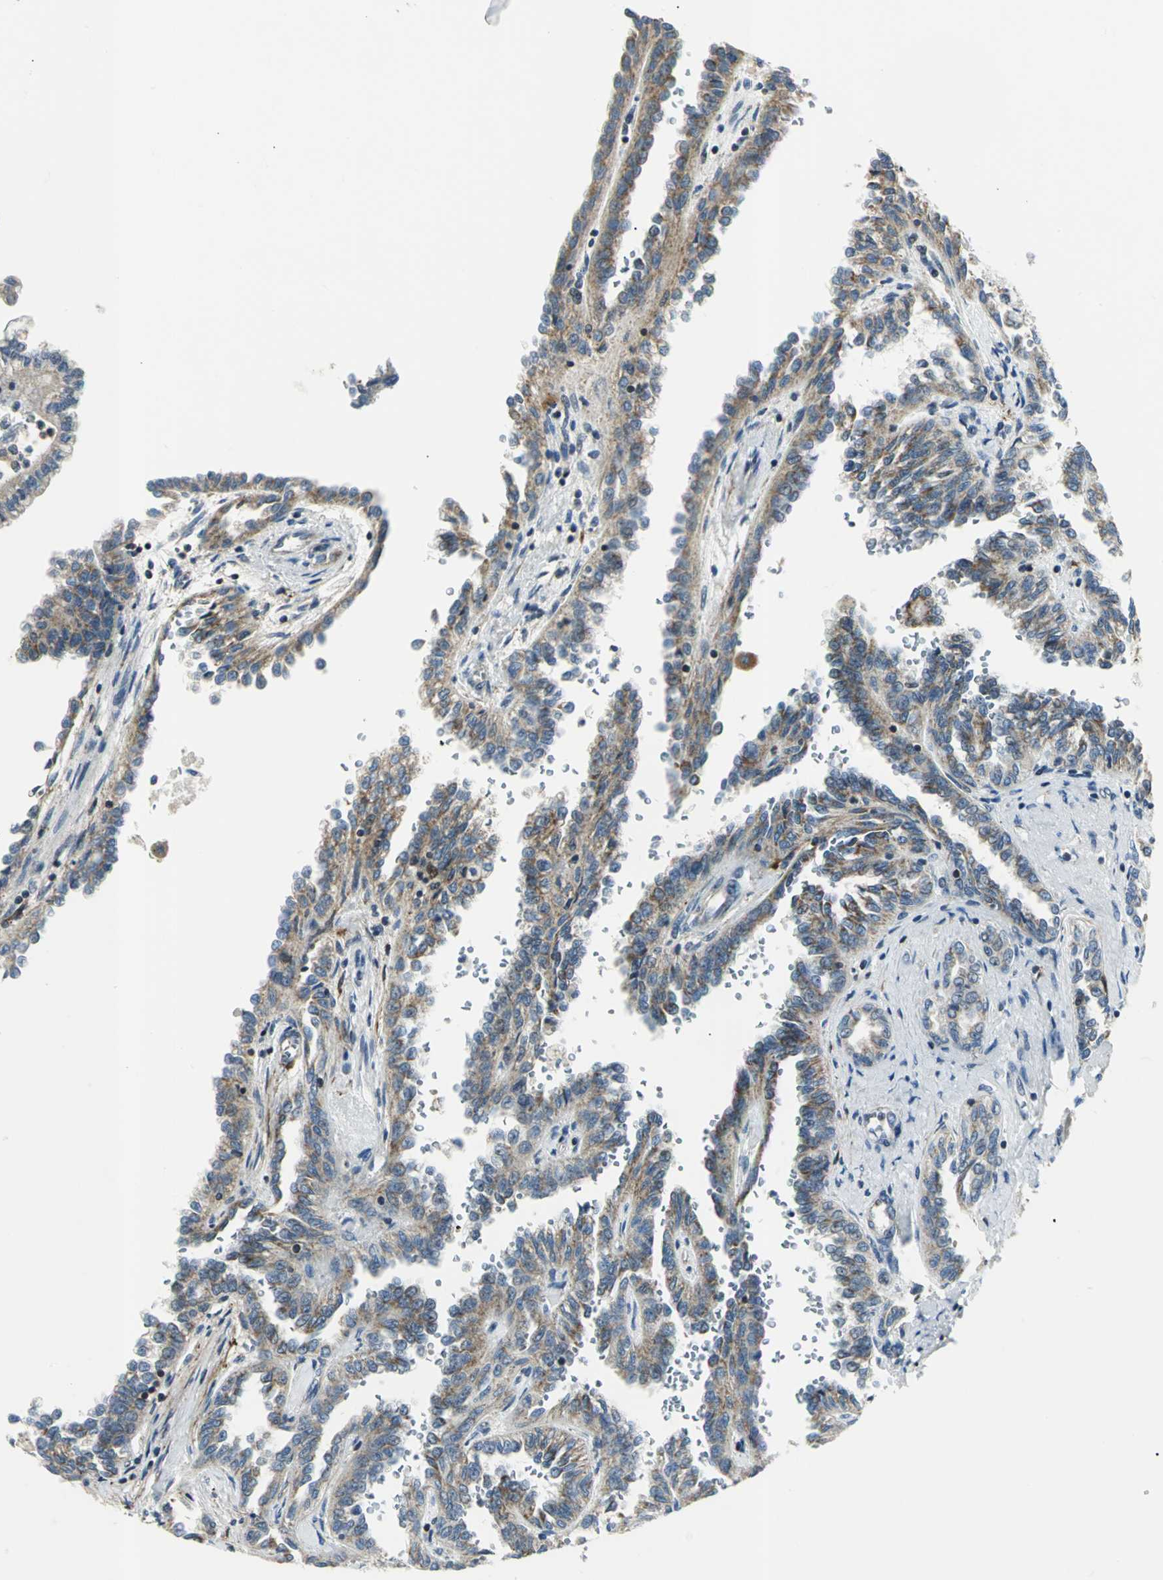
{"staining": {"intensity": "weak", "quantity": "25%-75%", "location": "cytoplasmic/membranous"}, "tissue": "renal cancer", "cell_type": "Tumor cells", "image_type": "cancer", "snomed": [{"axis": "morphology", "description": "Inflammation, NOS"}, {"axis": "morphology", "description": "Adenocarcinoma, NOS"}, {"axis": "topography", "description": "Kidney"}], "caption": "Weak cytoplasmic/membranous positivity is appreciated in about 25%-75% of tumor cells in renal adenocarcinoma.", "gene": "USP40", "patient": {"sex": "male", "age": 68}}